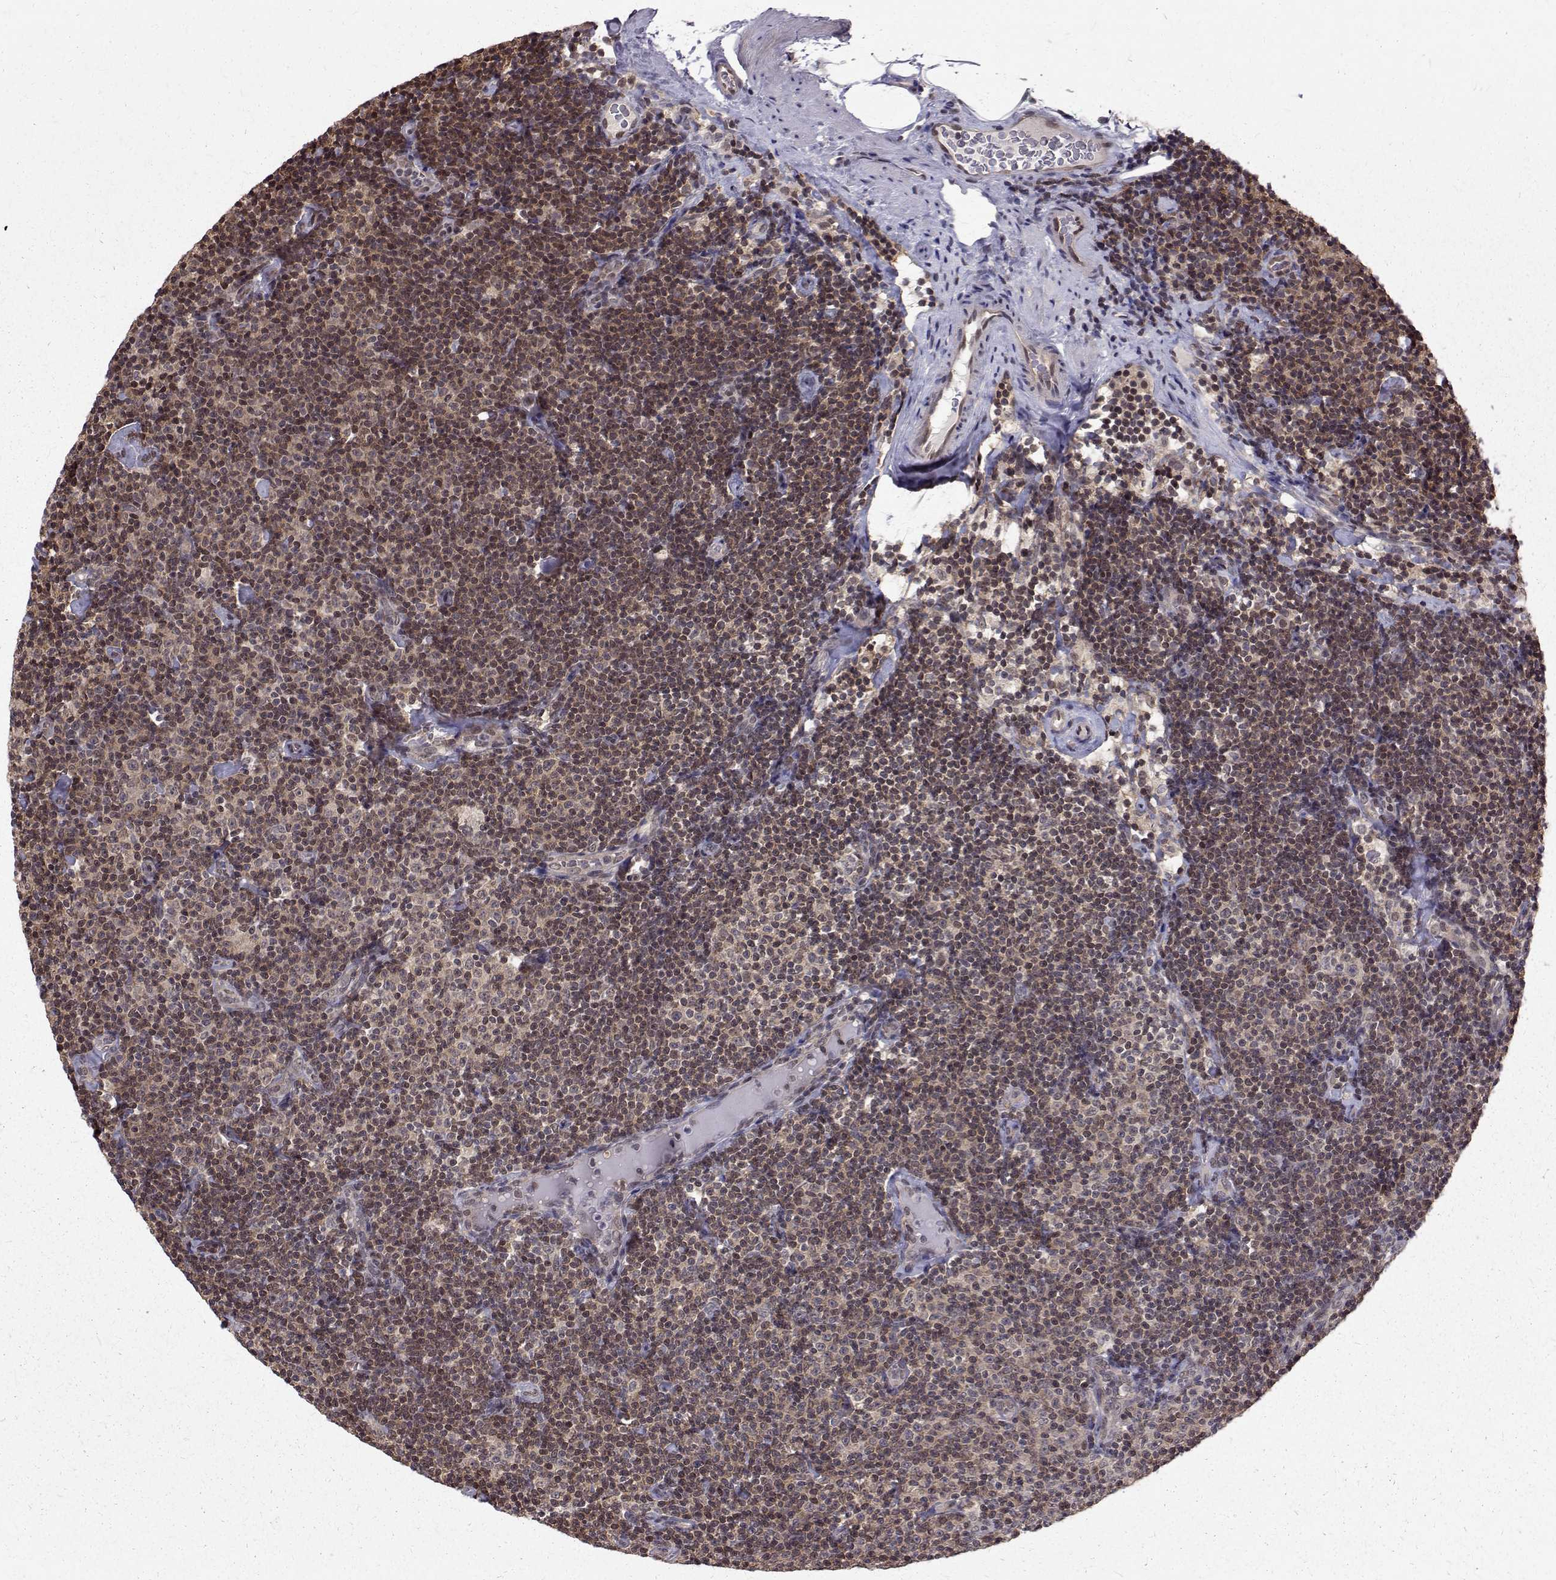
{"staining": {"intensity": "moderate", "quantity": ">75%", "location": "nuclear"}, "tissue": "lymphoma", "cell_type": "Tumor cells", "image_type": "cancer", "snomed": [{"axis": "morphology", "description": "Malignant lymphoma, non-Hodgkin's type, Low grade"}, {"axis": "topography", "description": "Lymph node"}], "caption": "Protein expression analysis of human lymphoma reveals moderate nuclear staining in approximately >75% of tumor cells.", "gene": "NIF3L1", "patient": {"sex": "male", "age": 81}}